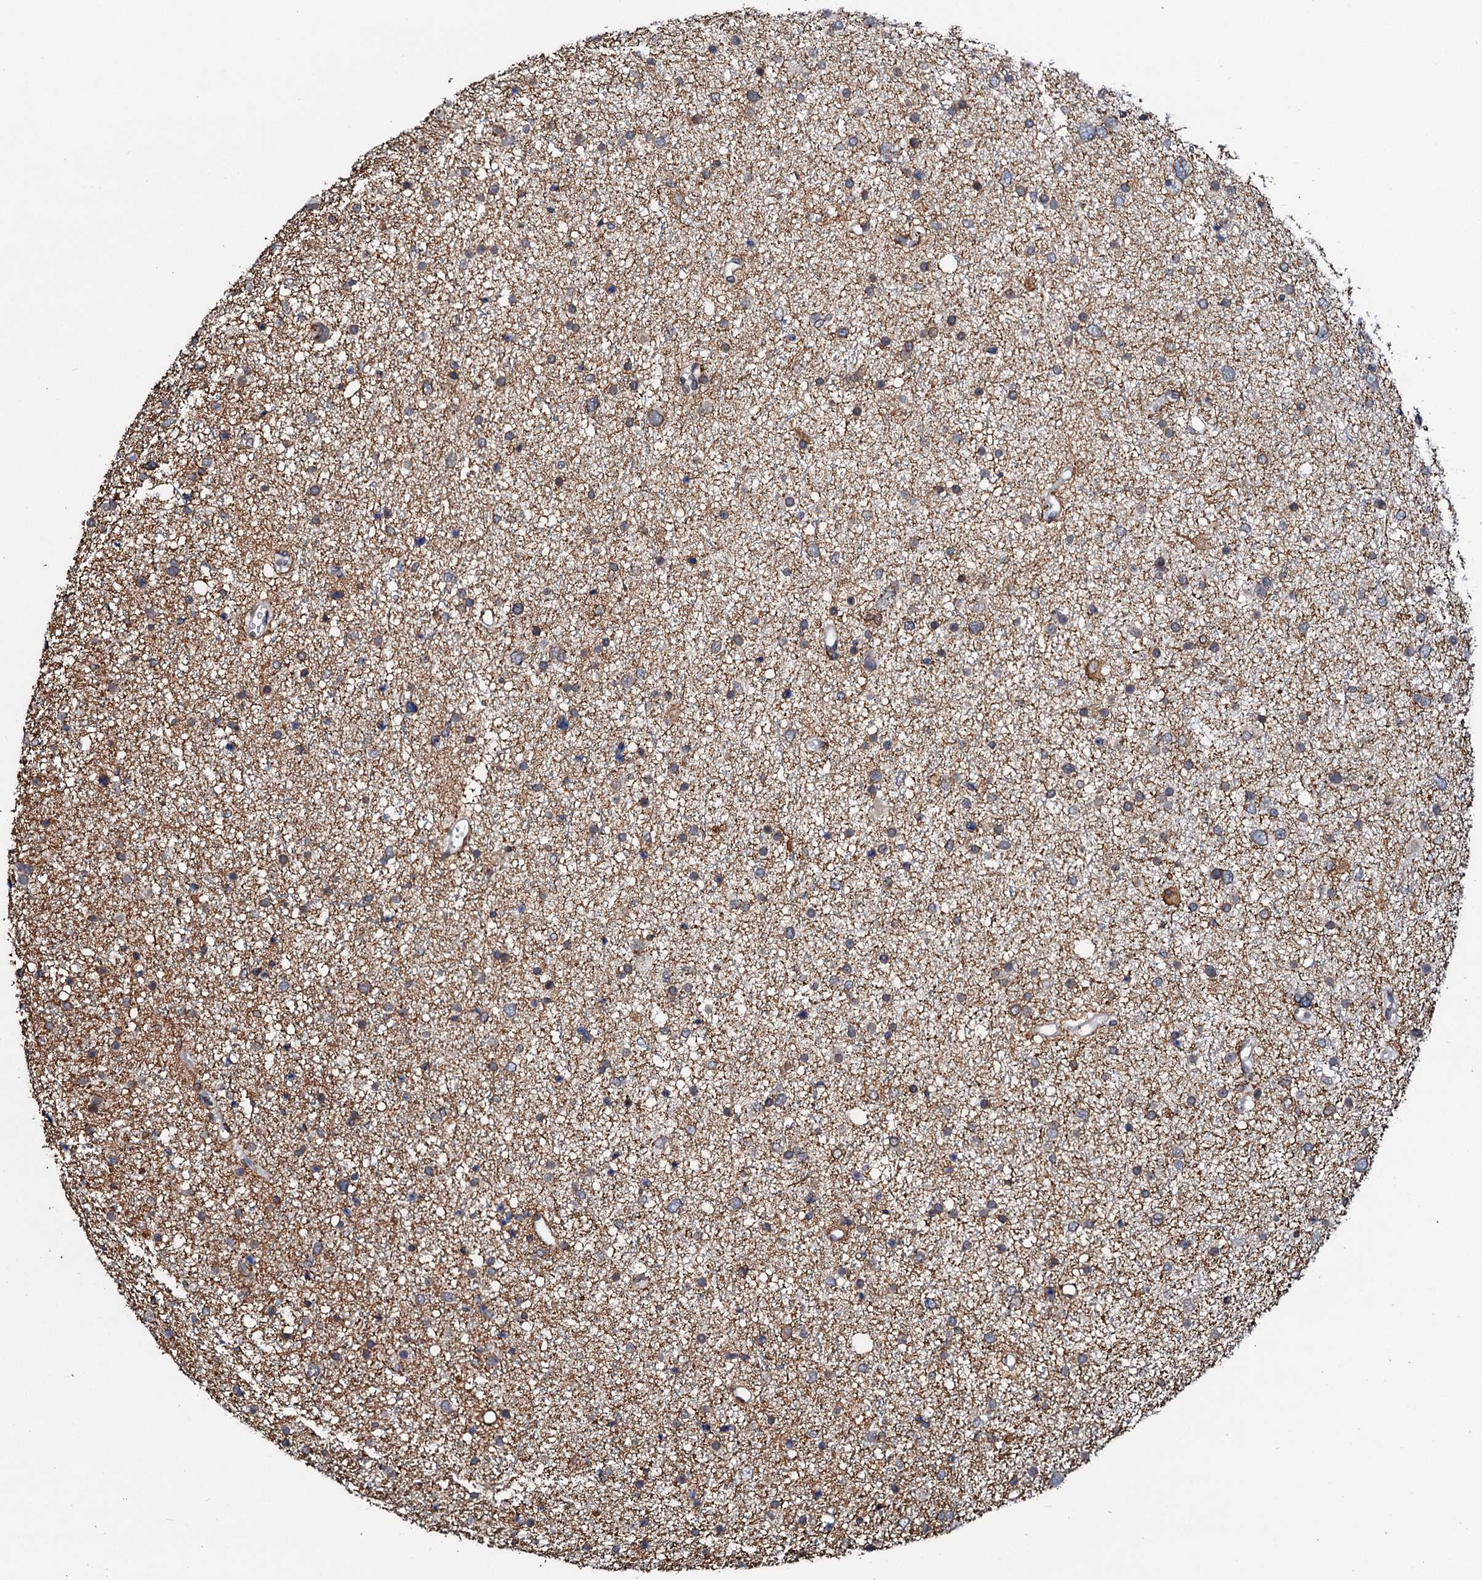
{"staining": {"intensity": "weak", "quantity": "<25%", "location": "cytoplasmic/membranous"}, "tissue": "glioma", "cell_type": "Tumor cells", "image_type": "cancer", "snomed": [{"axis": "morphology", "description": "Glioma, malignant, Low grade"}, {"axis": "topography", "description": "Brain"}], "caption": "This is a image of immunohistochemistry staining of glioma, which shows no positivity in tumor cells.", "gene": "SNTA1", "patient": {"sex": "female", "age": 37}}